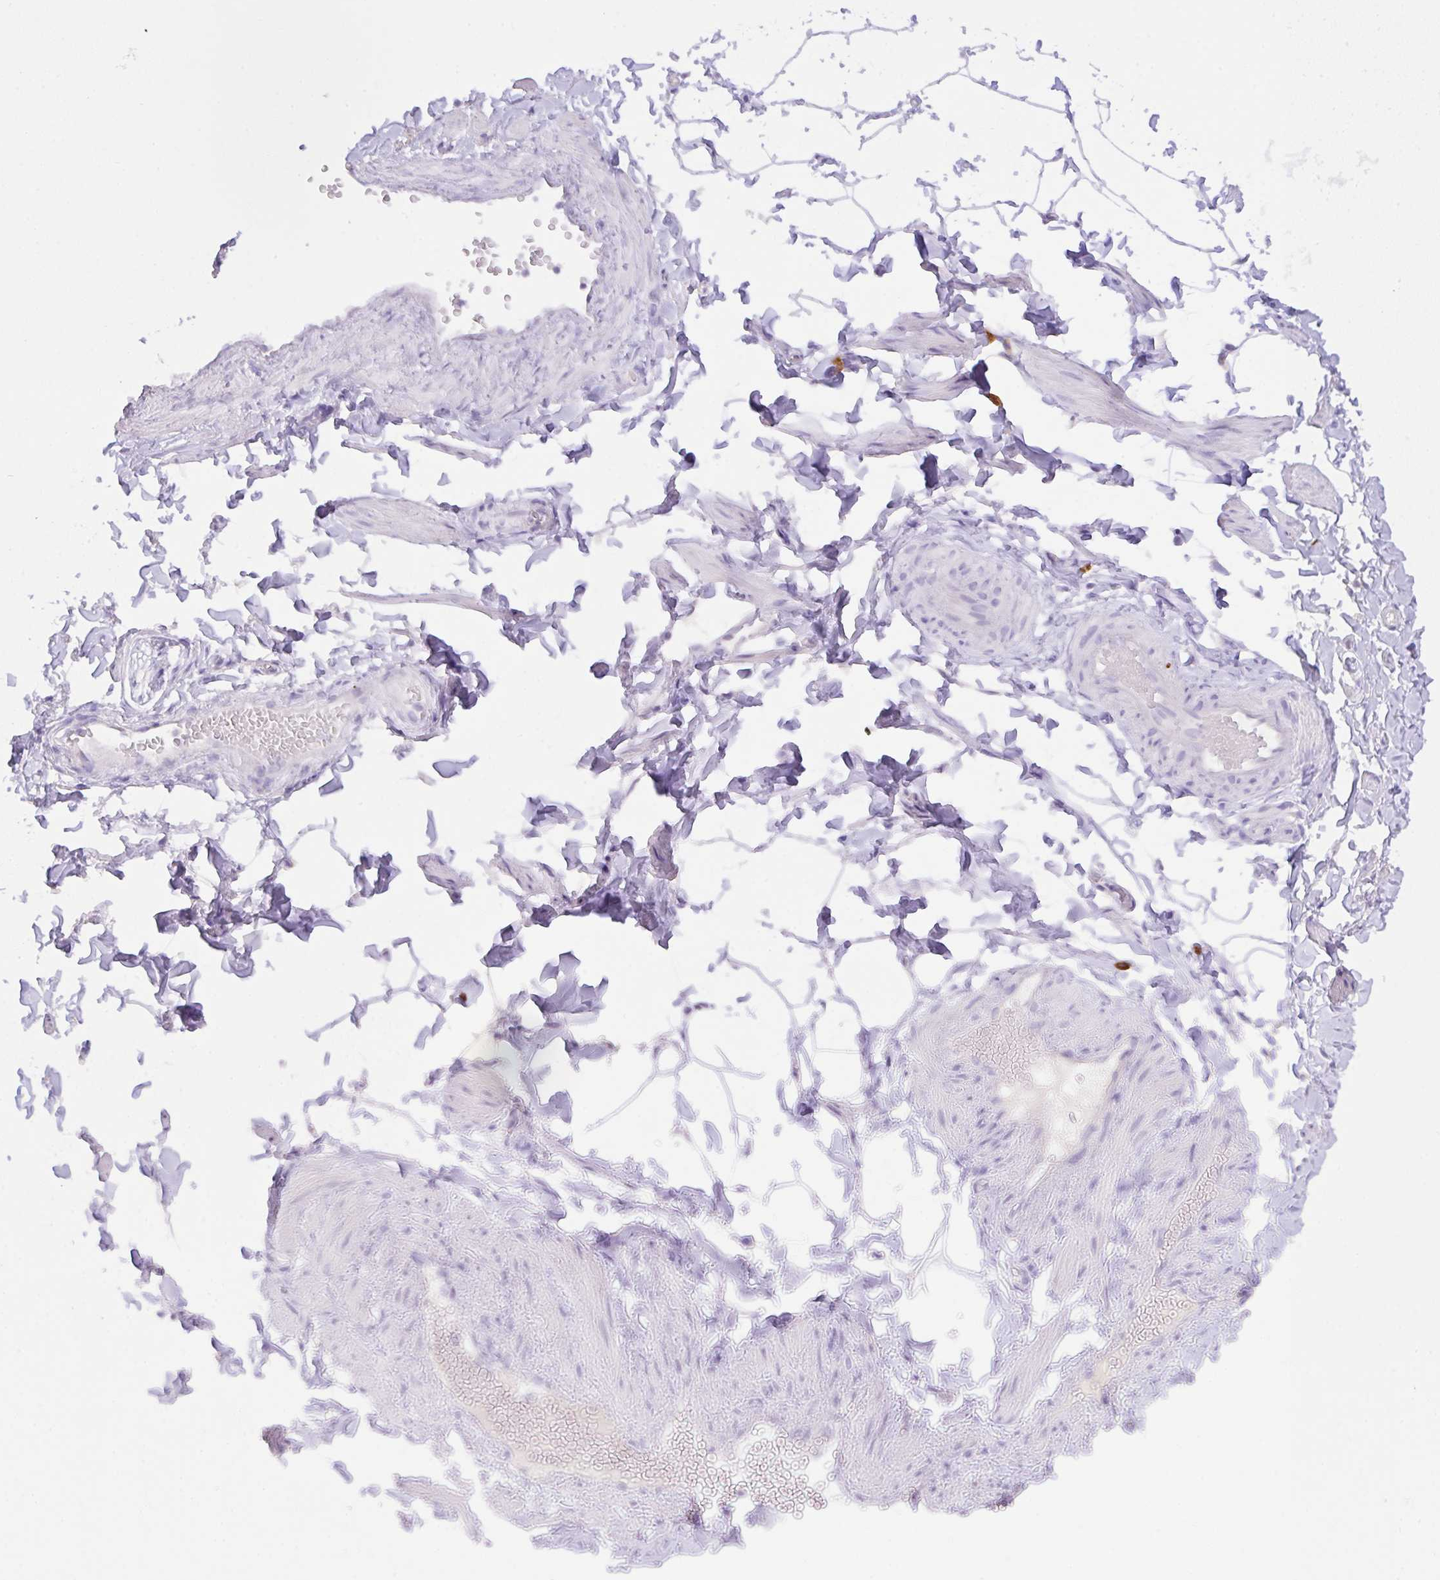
{"staining": {"intensity": "negative", "quantity": "none", "location": "none"}, "tissue": "adipose tissue", "cell_type": "Adipocytes", "image_type": "normal", "snomed": [{"axis": "morphology", "description": "Normal tissue, NOS"}, {"axis": "topography", "description": "Soft tissue"}, {"axis": "topography", "description": "Adipose tissue"}, {"axis": "topography", "description": "Vascular tissue"}, {"axis": "topography", "description": "Peripheral nerve tissue"}], "caption": "A high-resolution image shows immunohistochemistry staining of unremarkable adipose tissue, which exhibits no significant positivity in adipocytes.", "gene": "CST11", "patient": {"sex": "male", "age": 29}}